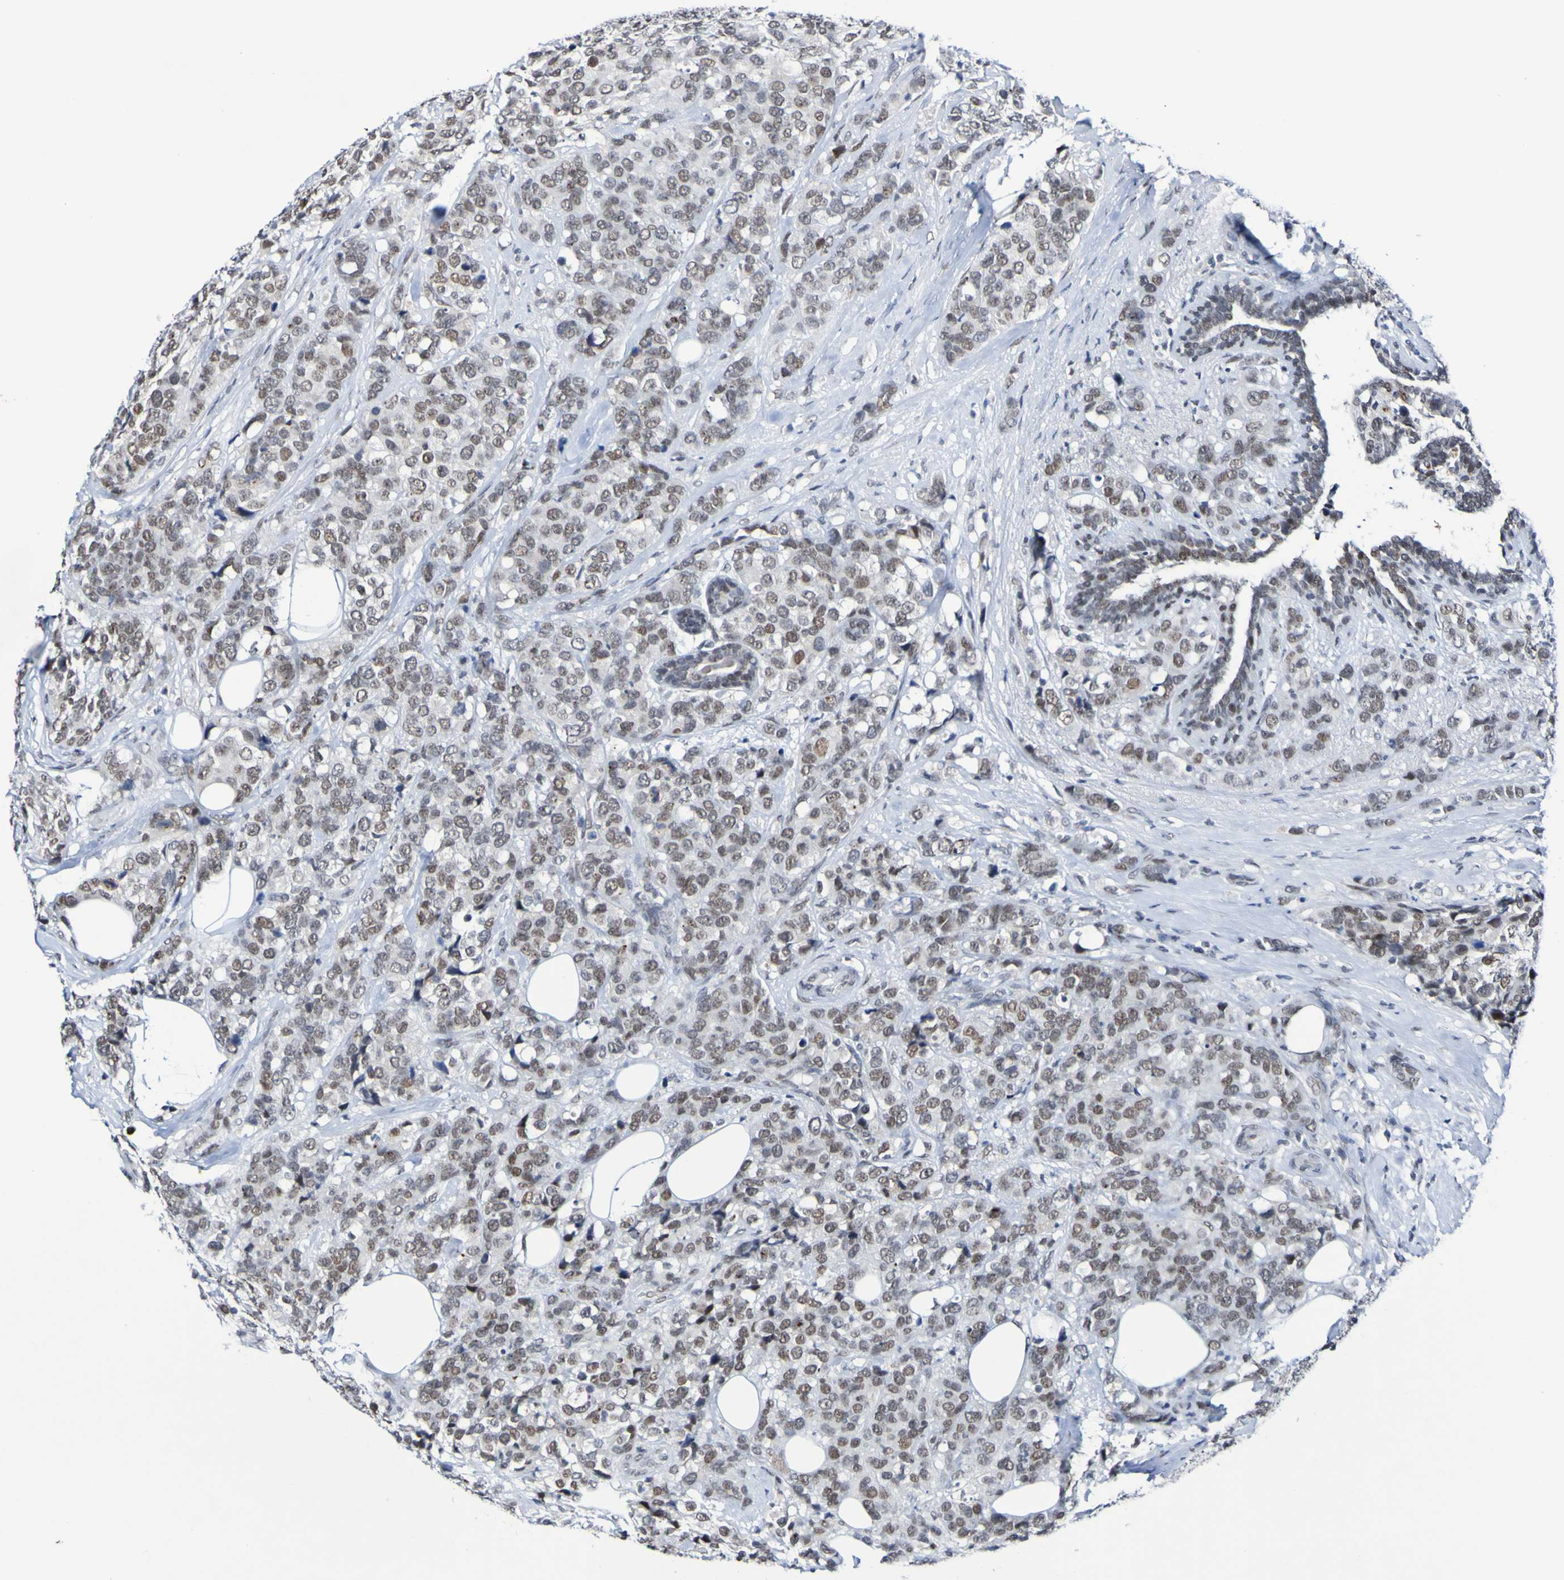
{"staining": {"intensity": "moderate", "quantity": ">75%", "location": "nuclear"}, "tissue": "breast cancer", "cell_type": "Tumor cells", "image_type": "cancer", "snomed": [{"axis": "morphology", "description": "Lobular carcinoma"}, {"axis": "topography", "description": "Breast"}], "caption": "Moderate nuclear expression for a protein is appreciated in approximately >75% of tumor cells of breast cancer (lobular carcinoma) using immunohistochemistry (IHC).", "gene": "PCGF1", "patient": {"sex": "female", "age": 59}}